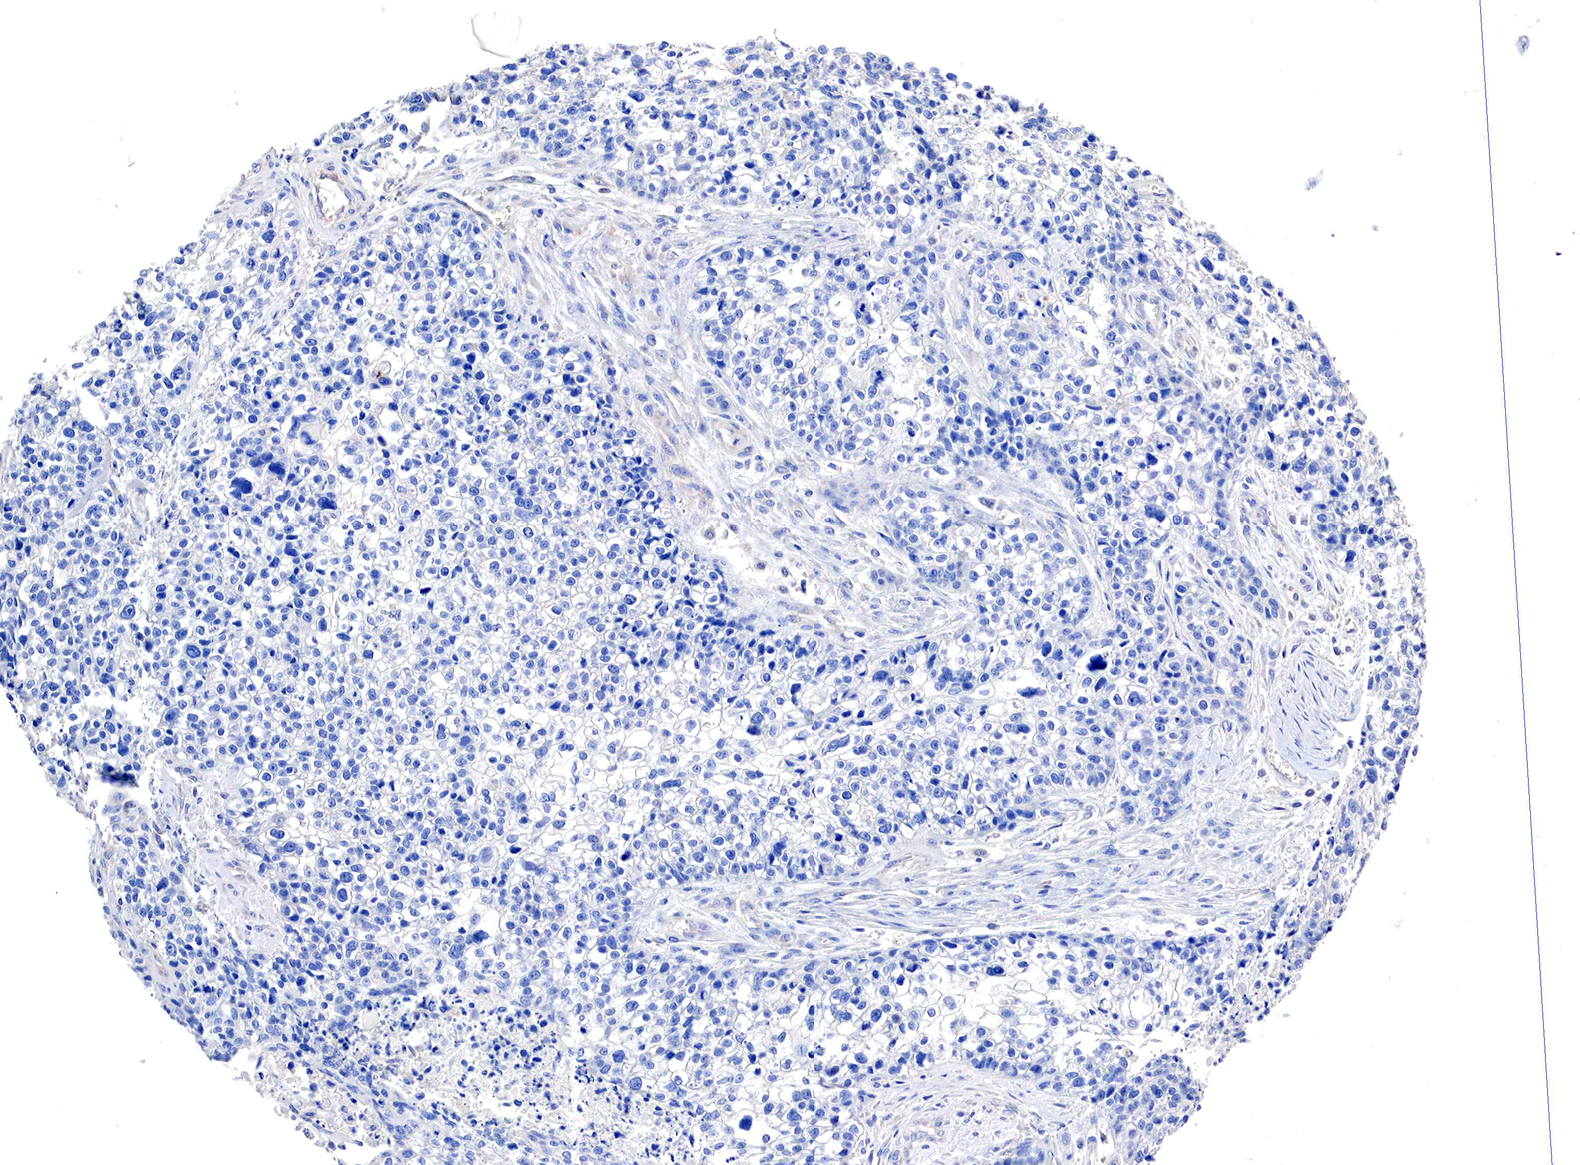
{"staining": {"intensity": "negative", "quantity": "none", "location": "none"}, "tissue": "lung cancer", "cell_type": "Tumor cells", "image_type": "cancer", "snomed": [{"axis": "morphology", "description": "Squamous cell carcinoma, NOS"}, {"axis": "topography", "description": "Lymph node"}, {"axis": "topography", "description": "Lung"}], "caption": "This is an immunohistochemistry micrograph of human lung cancer. There is no expression in tumor cells.", "gene": "RDX", "patient": {"sex": "male", "age": 74}}